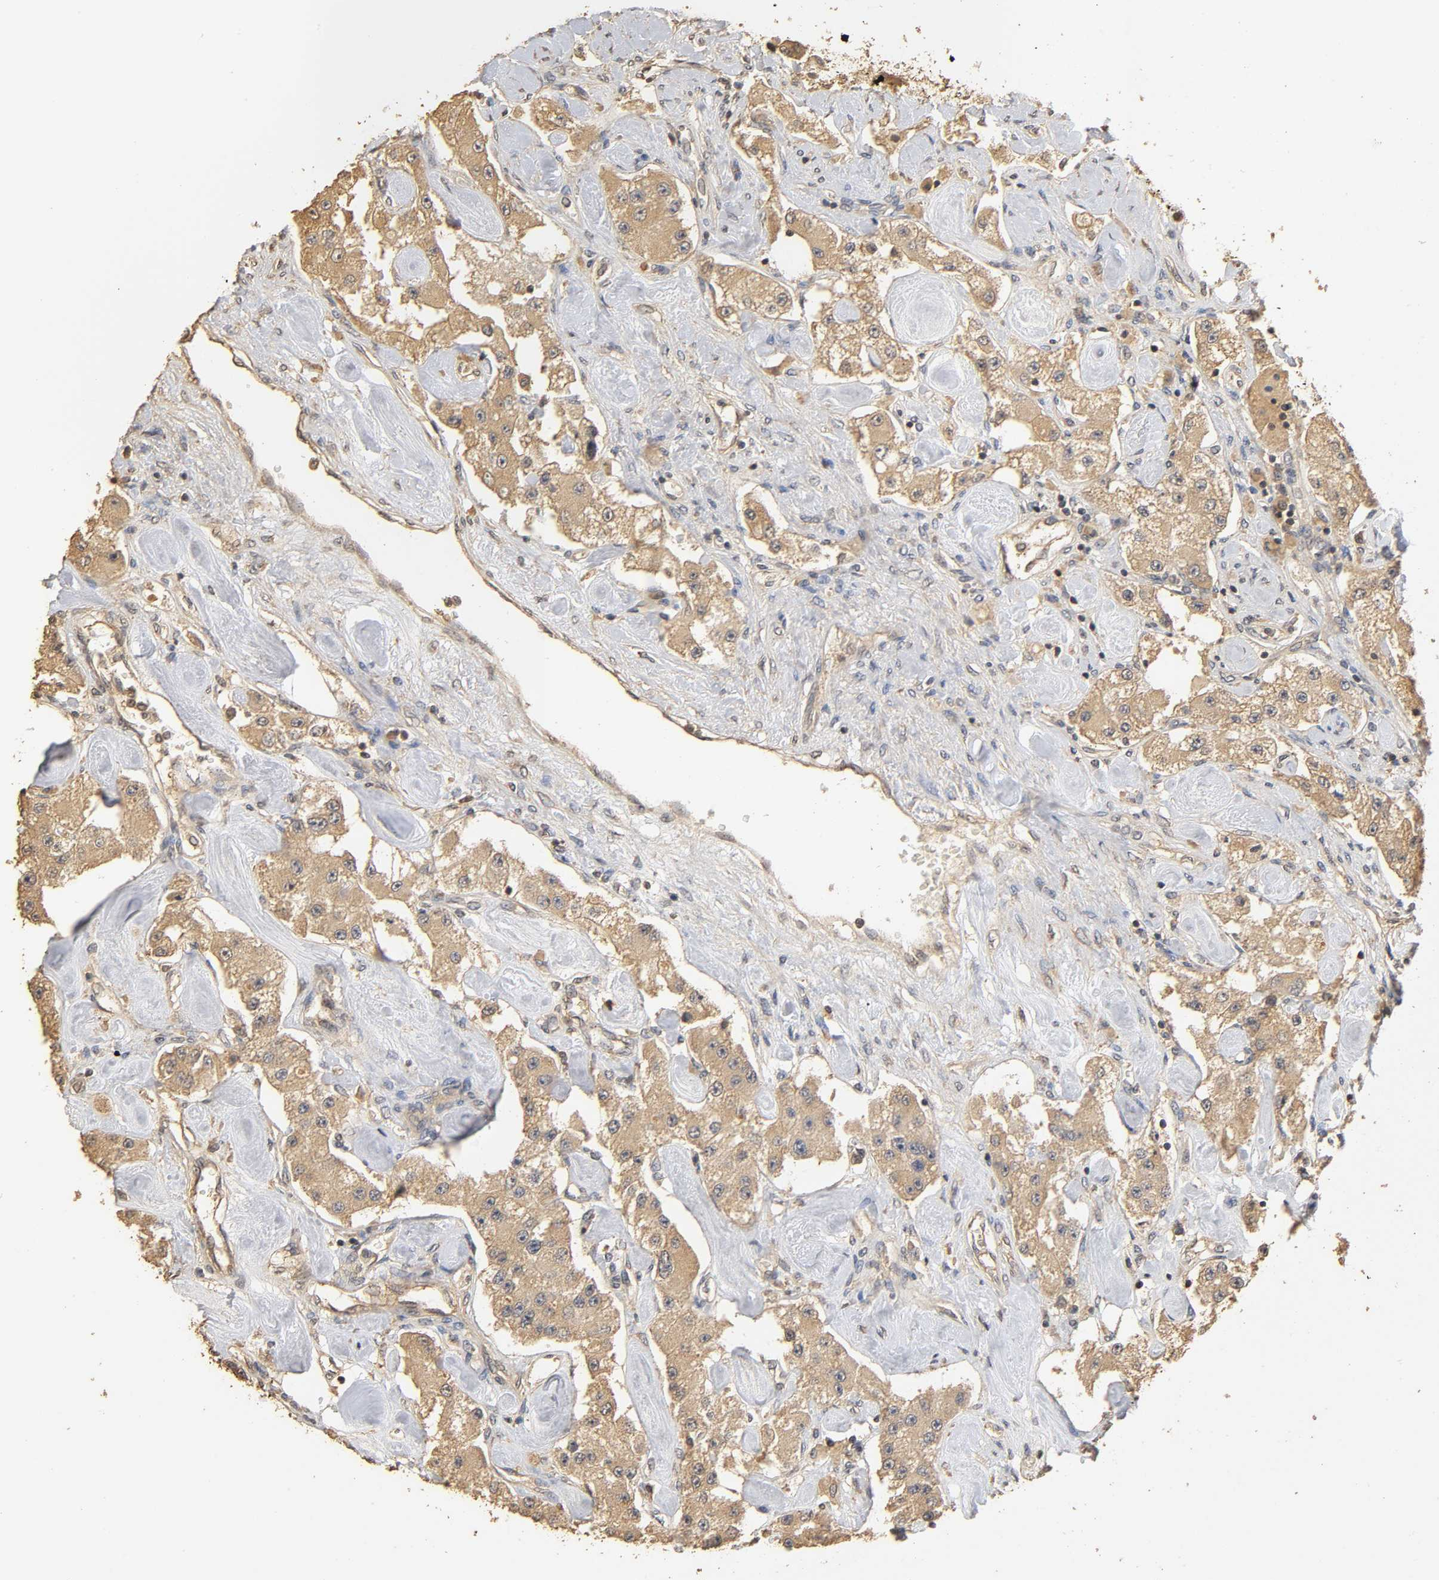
{"staining": {"intensity": "weak", "quantity": ">75%", "location": "cytoplasmic/membranous"}, "tissue": "carcinoid", "cell_type": "Tumor cells", "image_type": "cancer", "snomed": [{"axis": "morphology", "description": "Carcinoid, malignant, NOS"}, {"axis": "topography", "description": "Pancreas"}], "caption": "Immunohistochemistry (IHC) staining of carcinoid, which reveals low levels of weak cytoplasmic/membranous positivity in about >75% of tumor cells indicating weak cytoplasmic/membranous protein expression. The staining was performed using DAB (brown) for protein detection and nuclei were counterstained in hematoxylin (blue).", "gene": "ARHGEF7", "patient": {"sex": "male", "age": 41}}